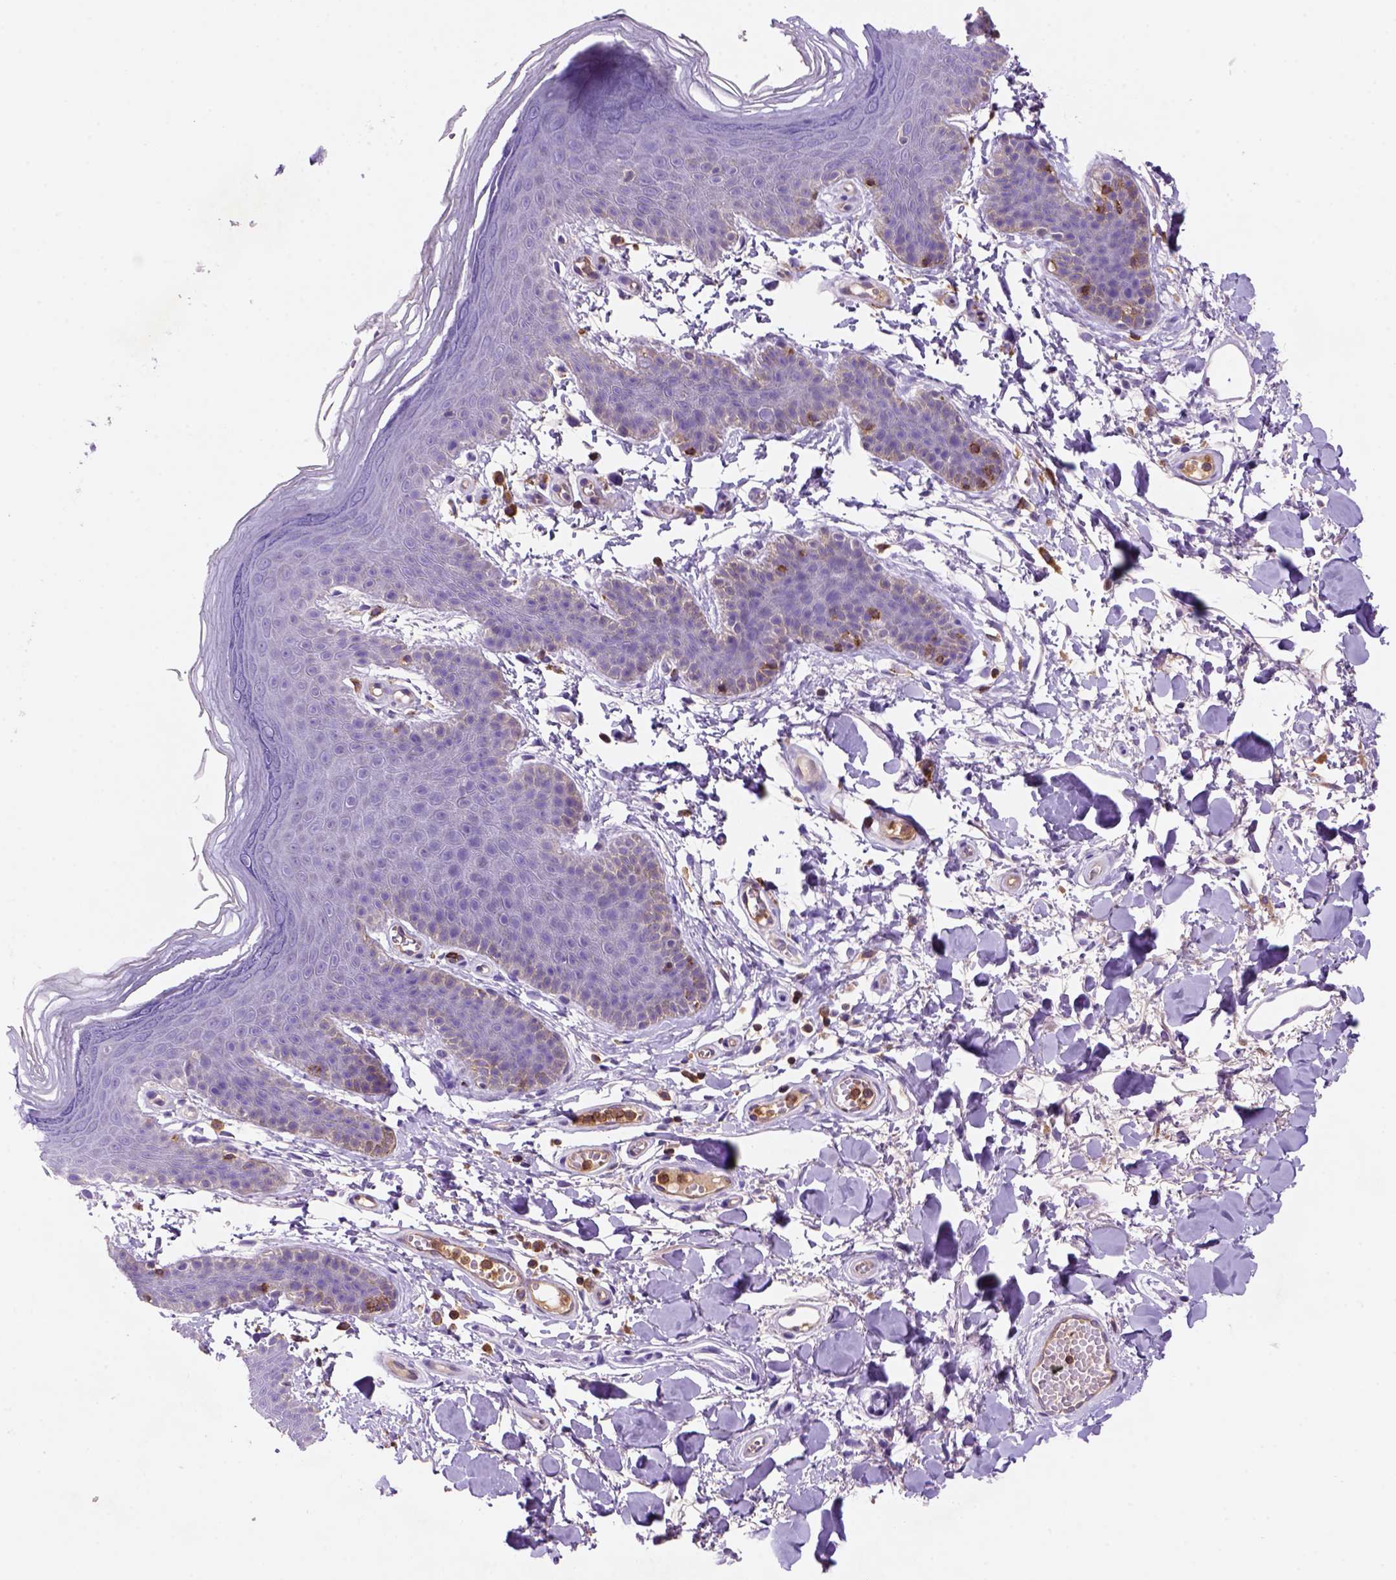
{"staining": {"intensity": "negative", "quantity": "none", "location": "none"}, "tissue": "skin", "cell_type": "Epidermal cells", "image_type": "normal", "snomed": [{"axis": "morphology", "description": "Normal tissue, NOS"}, {"axis": "topography", "description": "Anal"}], "caption": "DAB (3,3'-diaminobenzidine) immunohistochemical staining of normal skin exhibits no significant expression in epidermal cells. The staining is performed using DAB (3,3'-diaminobenzidine) brown chromogen with nuclei counter-stained in using hematoxylin.", "gene": "INPP5D", "patient": {"sex": "male", "age": 53}}